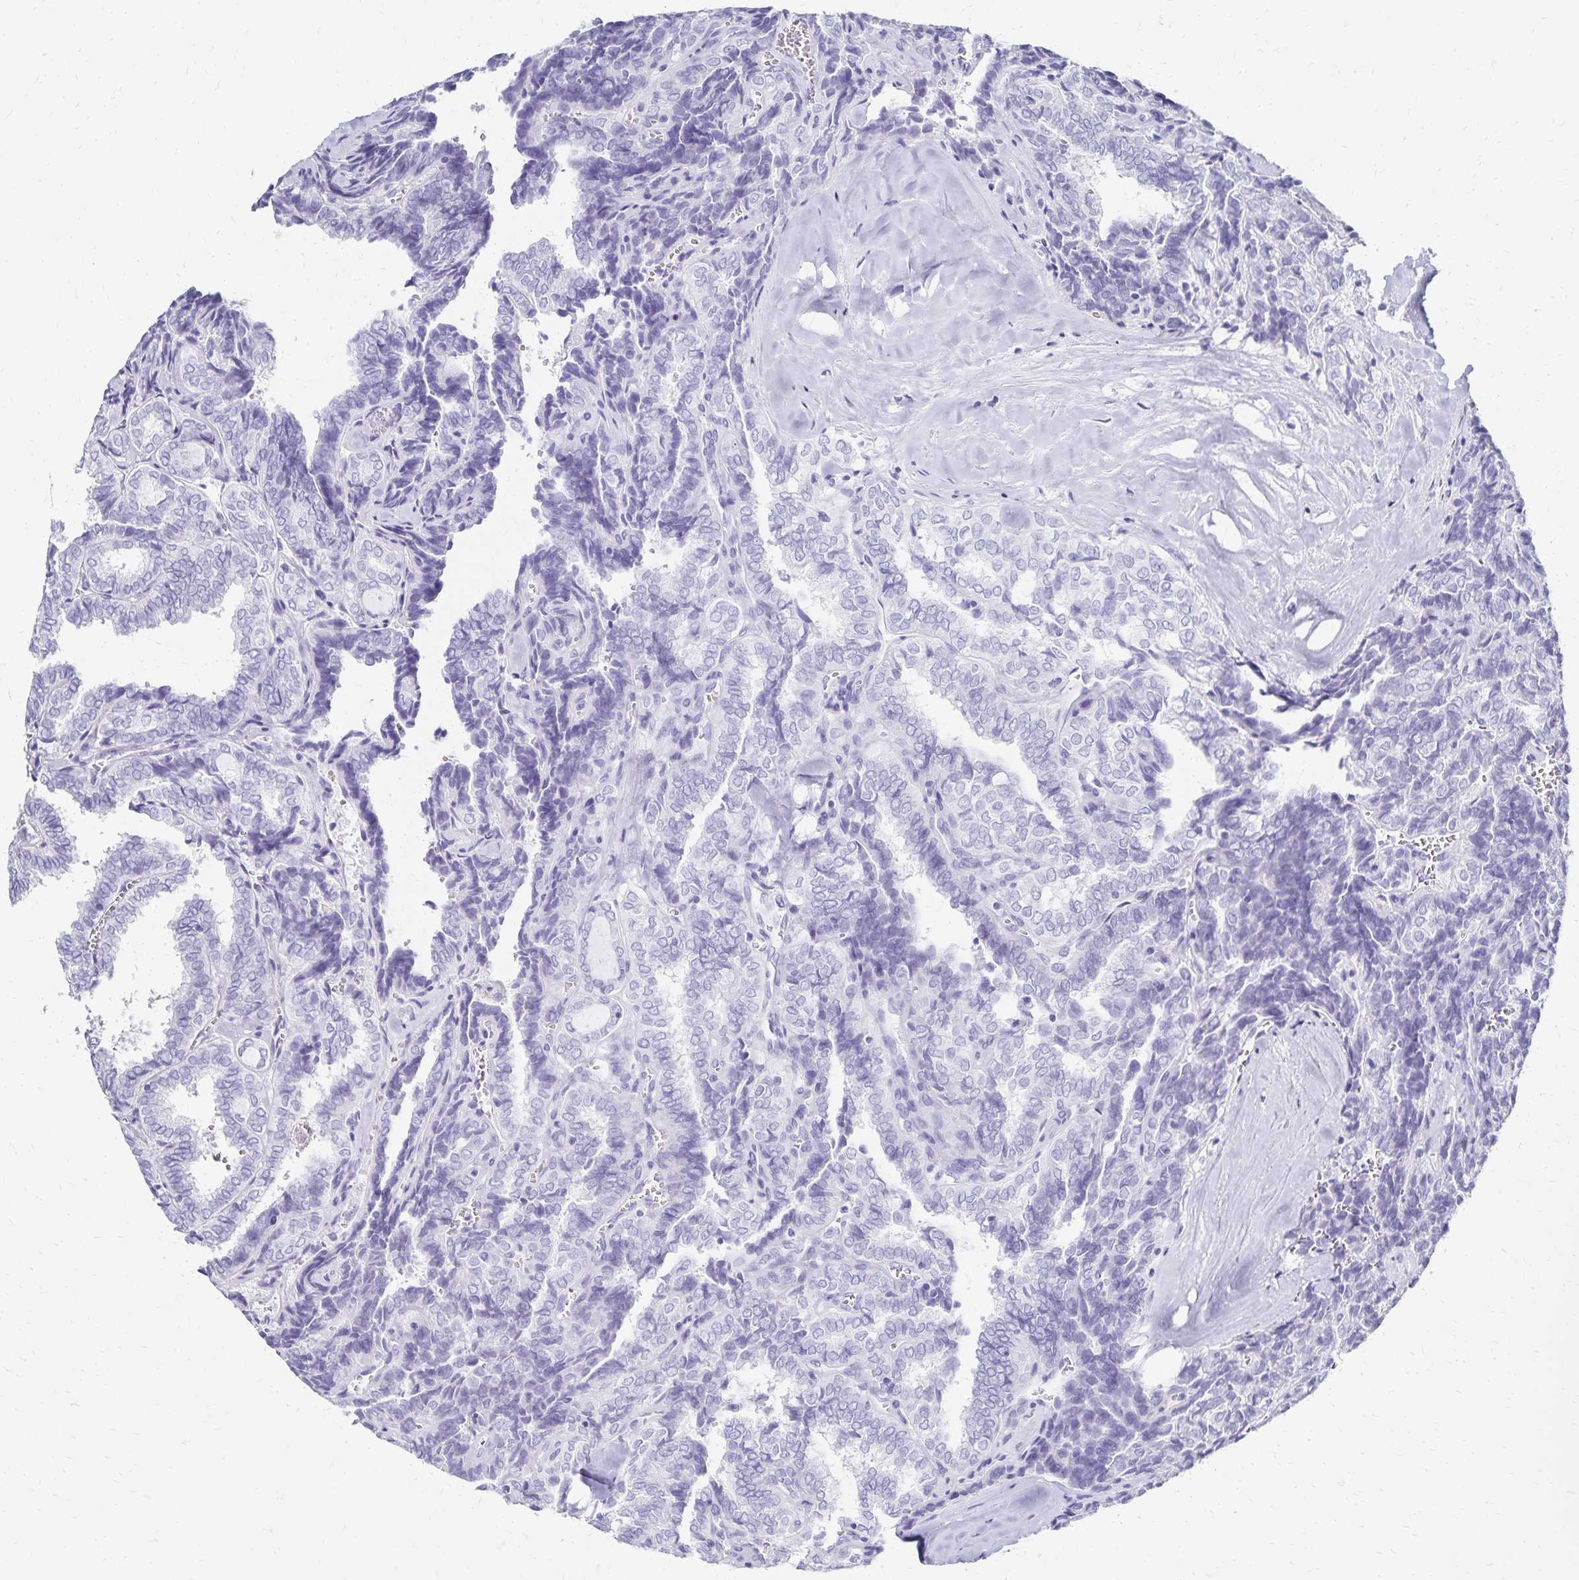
{"staining": {"intensity": "negative", "quantity": "none", "location": "none"}, "tissue": "thyroid cancer", "cell_type": "Tumor cells", "image_type": "cancer", "snomed": [{"axis": "morphology", "description": "Papillary adenocarcinoma, NOS"}, {"axis": "topography", "description": "Thyroid gland"}], "caption": "Immunohistochemistry photomicrograph of human thyroid papillary adenocarcinoma stained for a protein (brown), which exhibits no staining in tumor cells.", "gene": "GIP", "patient": {"sex": "female", "age": 30}}